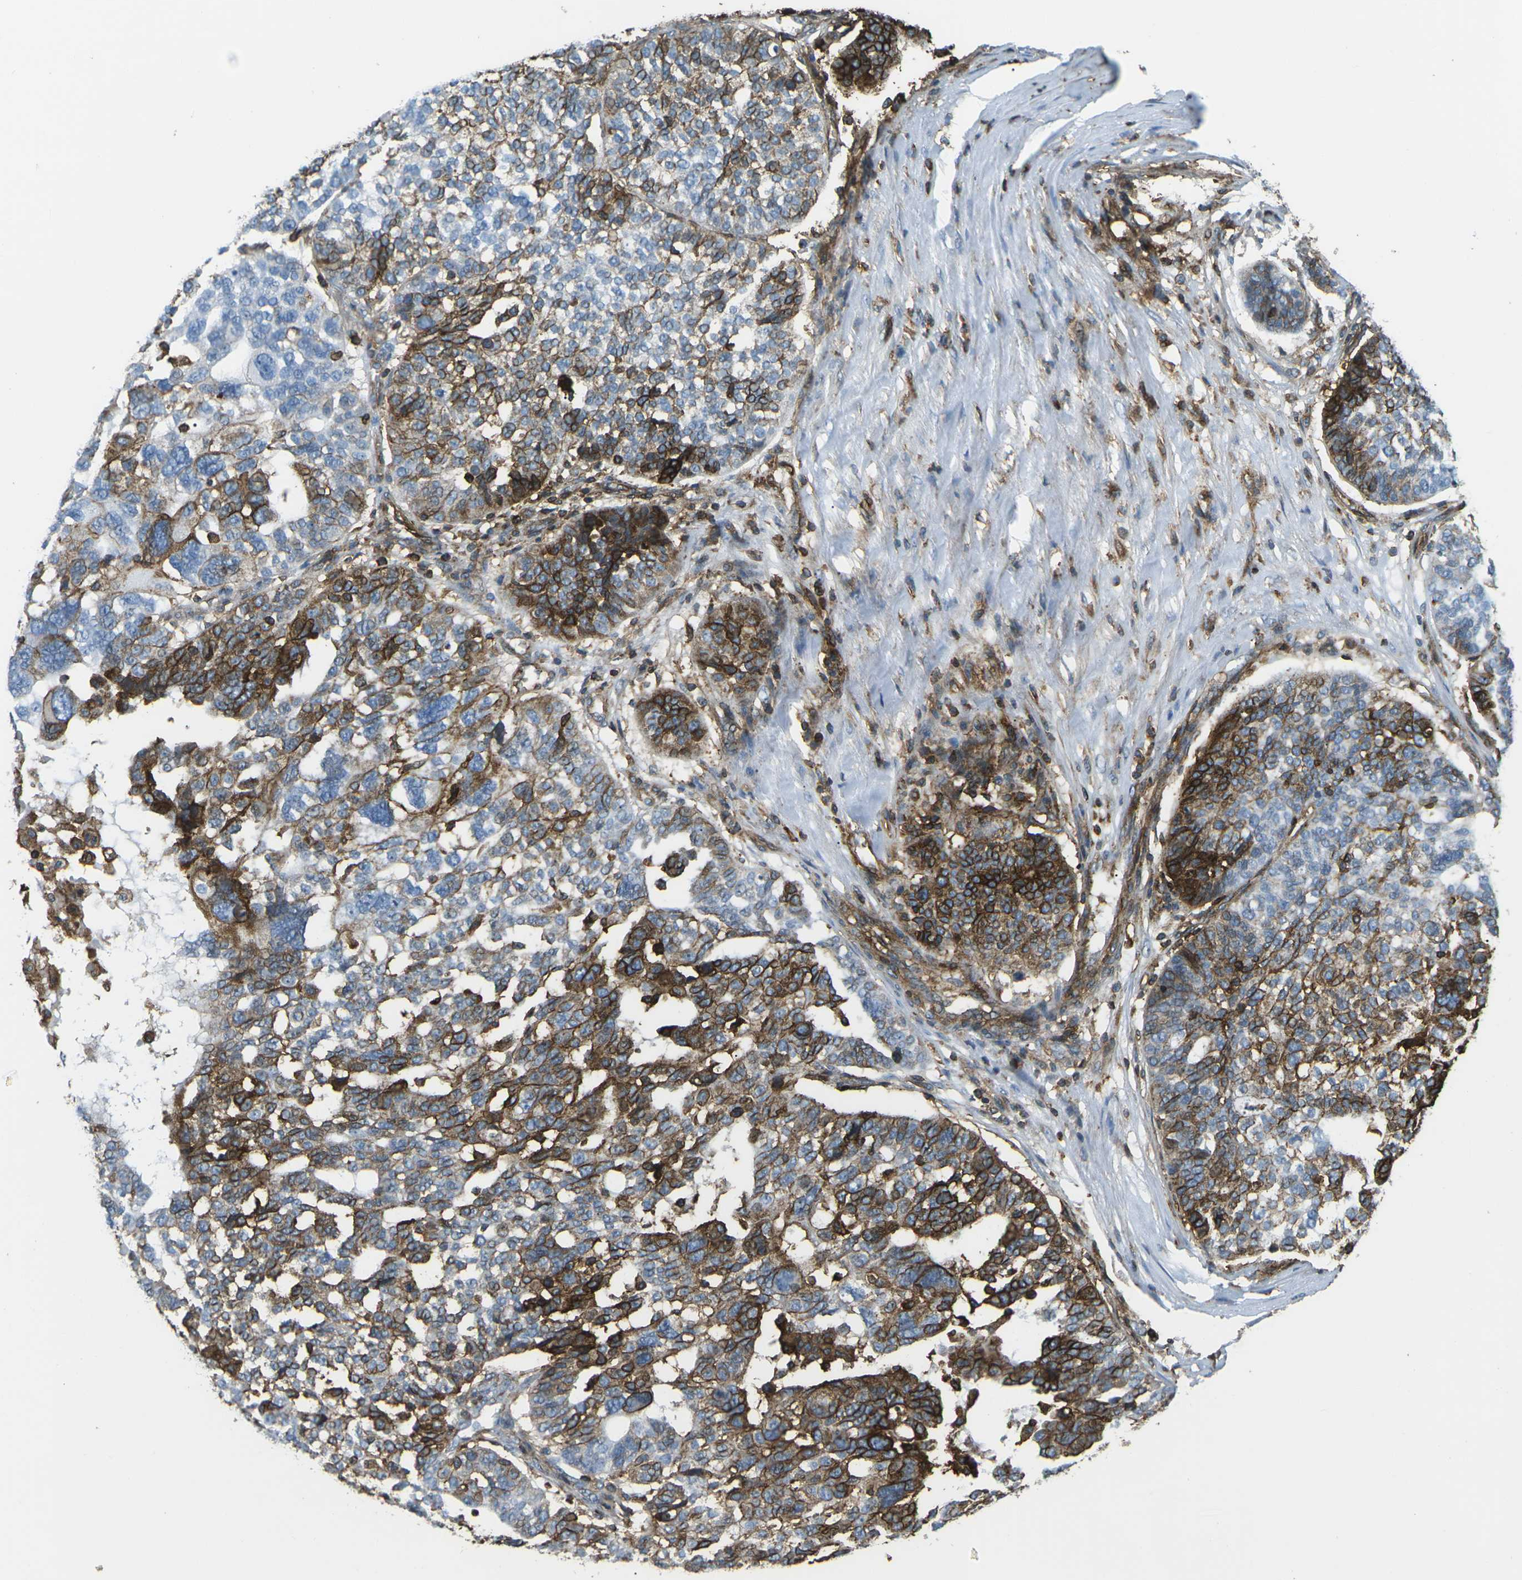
{"staining": {"intensity": "strong", "quantity": "25%-75%", "location": "cytoplasmic/membranous"}, "tissue": "ovarian cancer", "cell_type": "Tumor cells", "image_type": "cancer", "snomed": [{"axis": "morphology", "description": "Cystadenocarcinoma, serous, NOS"}, {"axis": "topography", "description": "Ovary"}], "caption": "Serous cystadenocarcinoma (ovarian) was stained to show a protein in brown. There is high levels of strong cytoplasmic/membranous positivity in about 25%-75% of tumor cells. (Brightfield microscopy of DAB IHC at high magnification).", "gene": "HLA-B", "patient": {"sex": "female", "age": 59}}